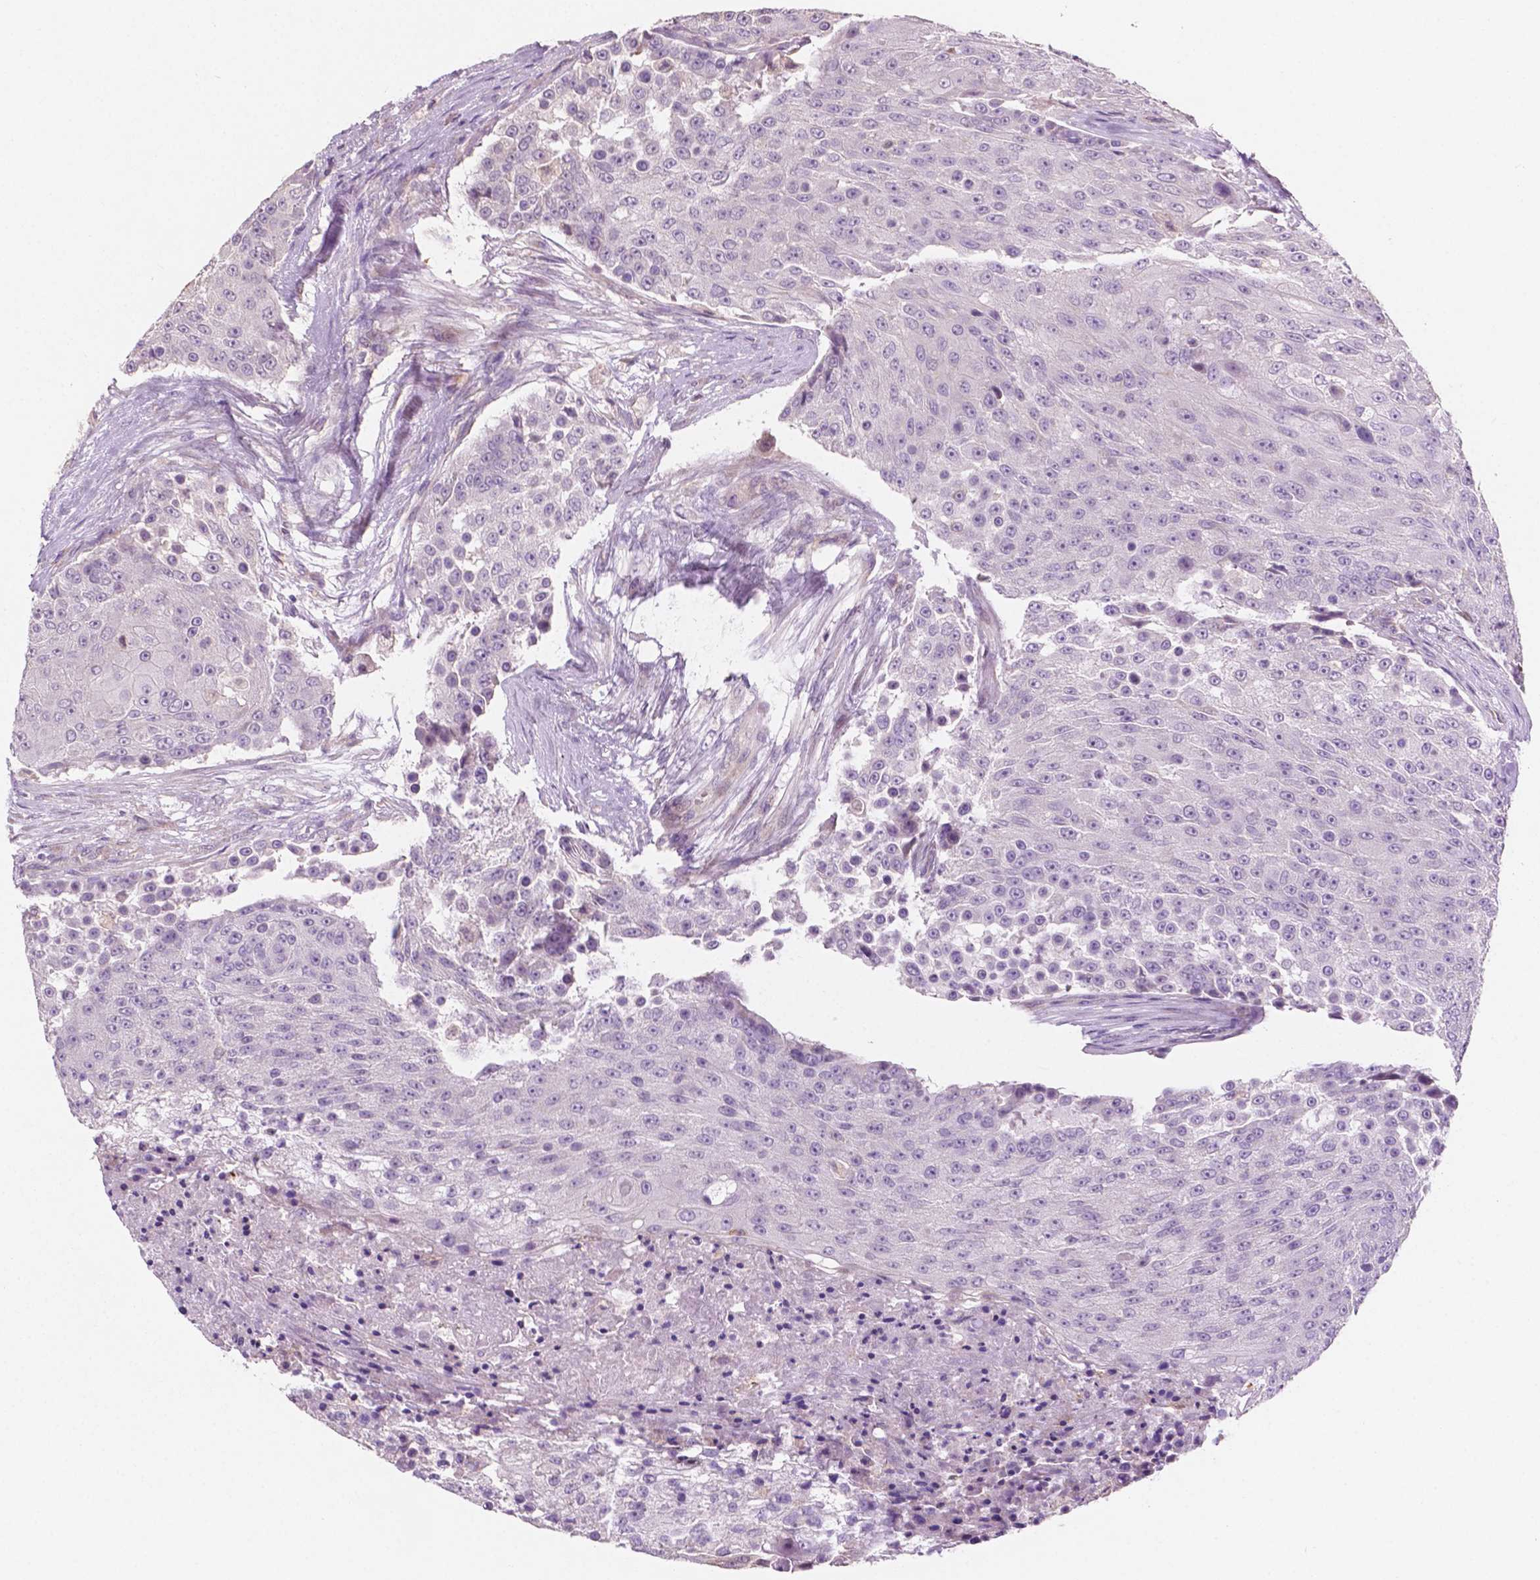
{"staining": {"intensity": "negative", "quantity": "none", "location": "none"}, "tissue": "urothelial cancer", "cell_type": "Tumor cells", "image_type": "cancer", "snomed": [{"axis": "morphology", "description": "Urothelial carcinoma, High grade"}, {"axis": "topography", "description": "Urinary bladder"}], "caption": "DAB (3,3'-diaminobenzidine) immunohistochemical staining of urothelial cancer displays no significant positivity in tumor cells. (Brightfield microscopy of DAB (3,3'-diaminobenzidine) IHC at high magnification).", "gene": "LRP1B", "patient": {"sex": "female", "age": 63}}